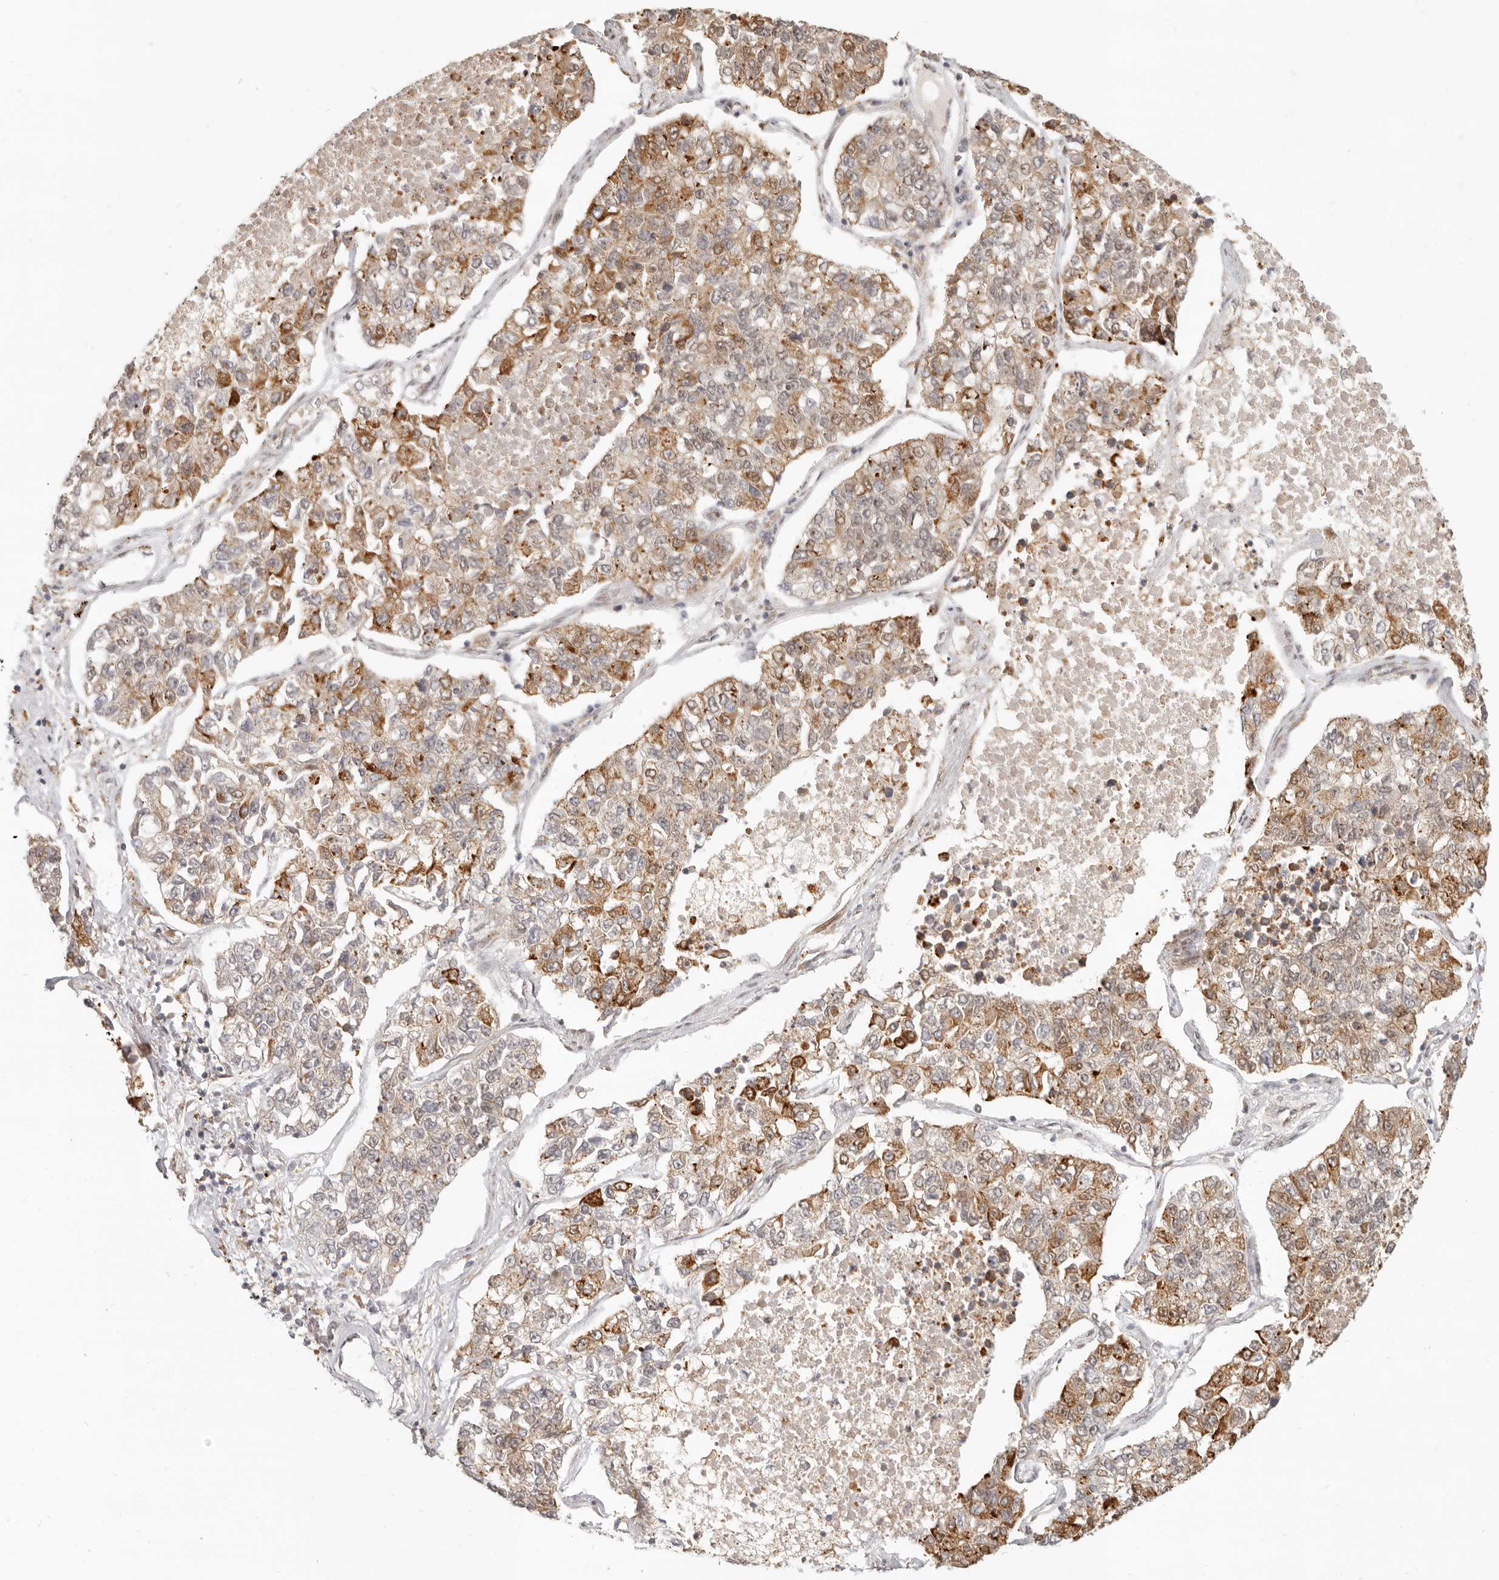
{"staining": {"intensity": "moderate", "quantity": "25%-75%", "location": "cytoplasmic/membranous,nuclear"}, "tissue": "lung cancer", "cell_type": "Tumor cells", "image_type": "cancer", "snomed": [{"axis": "morphology", "description": "Adenocarcinoma, NOS"}, {"axis": "topography", "description": "Lung"}], "caption": "Immunohistochemistry of adenocarcinoma (lung) shows medium levels of moderate cytoplasmic/membranous and nuclear expression in about 25%-75% of tumor cells.", "gene": "TUFT1", "patient": {"sex": "male", "age": 49}}